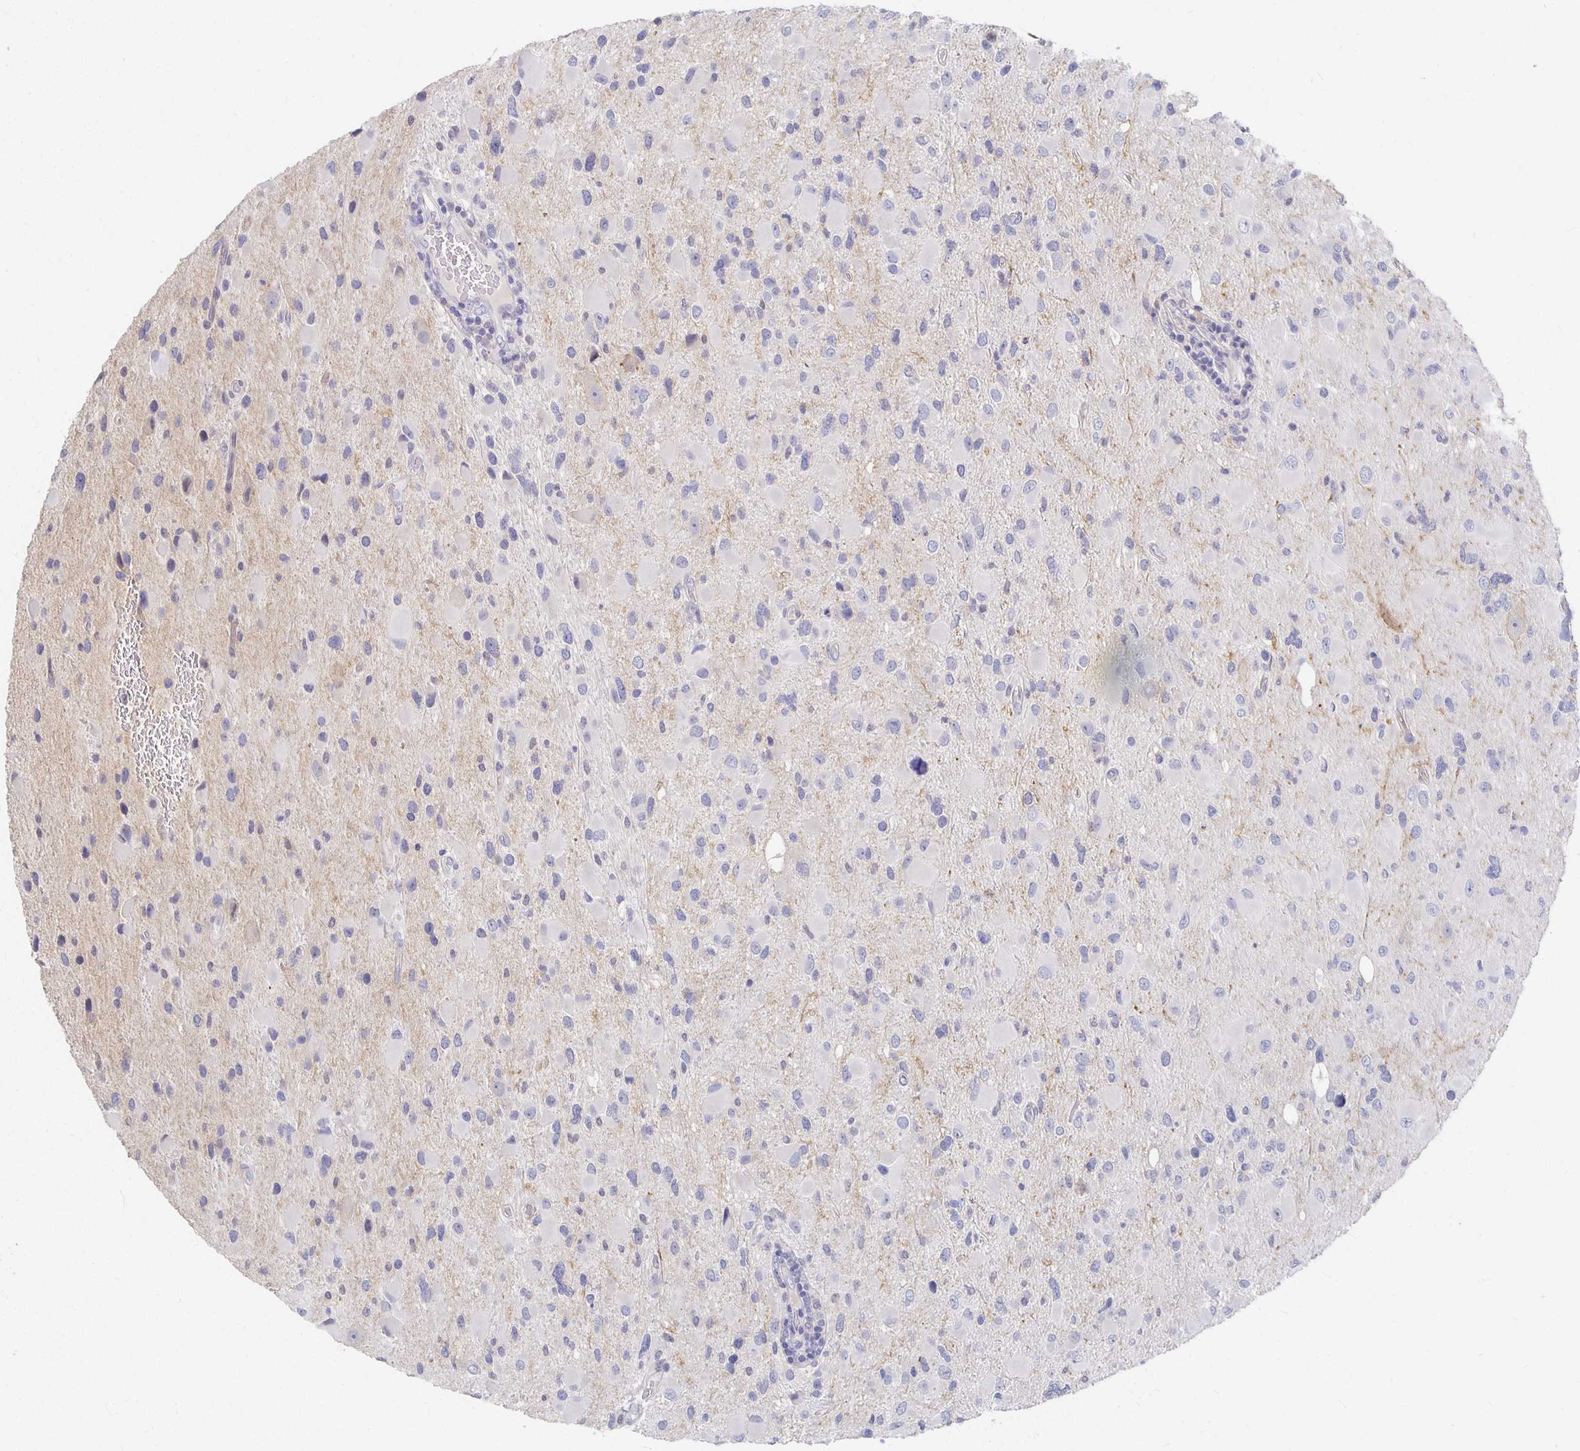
{"staining": {"intensity": "negative", "quantity": "none", "location": "none"}, "tissue": "glioma", "cell_type": "Tumor cells", "image_type": "cancer", "snomed": [{"axis": "morphology", "description": "Glioma, malignant, Low grade"}, {"axis": "topography", "description": "Brain"}], "caption": "Tumor cells show no significant protein positivity in malignant glioma (low-grade).", "gene": "FKRP", "patient": {"sex": "female", "age": 32}}